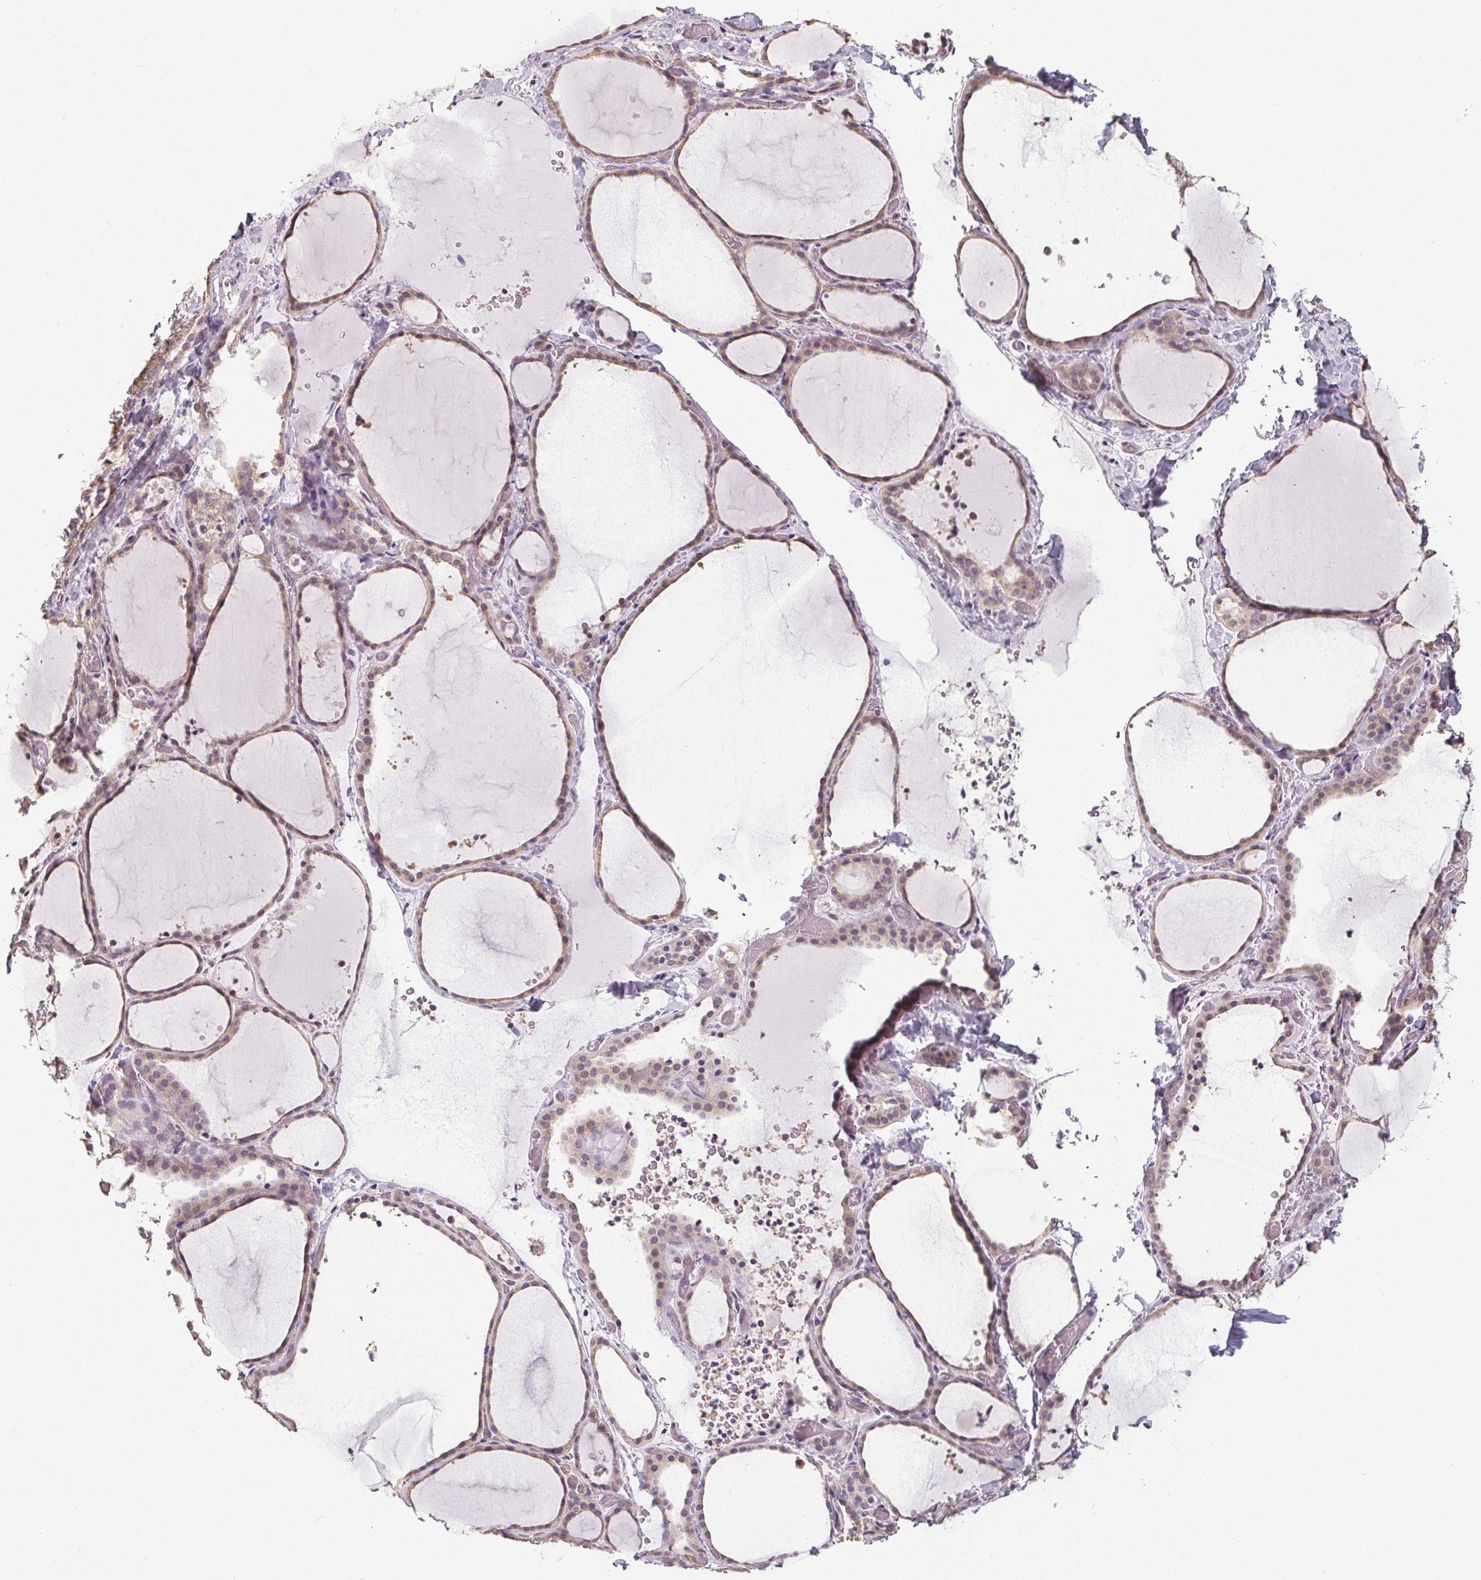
{"staining": {"intensity": "weak", "quantity": "25%-75%", "location": "cytoplasmic/membranous"}, "tissue": "thyroid gland", "cell_type": "Glandular cells", "image_type": "normal", "snomed": [{"axis": "morphology", "description": "Normal tissue, NOS"}, {"axis": "topography", "description": "Thyroid gland"}], "caption": "Immunohistochemistry (IHC) of unremarkable thyroid gland reveals low levels of weak cytoplasmic/membranous staining in approximately 25%-75% of glandular cells.", "gene": "SLC26A2", "patient": {"sex": "female", "age": 36}}